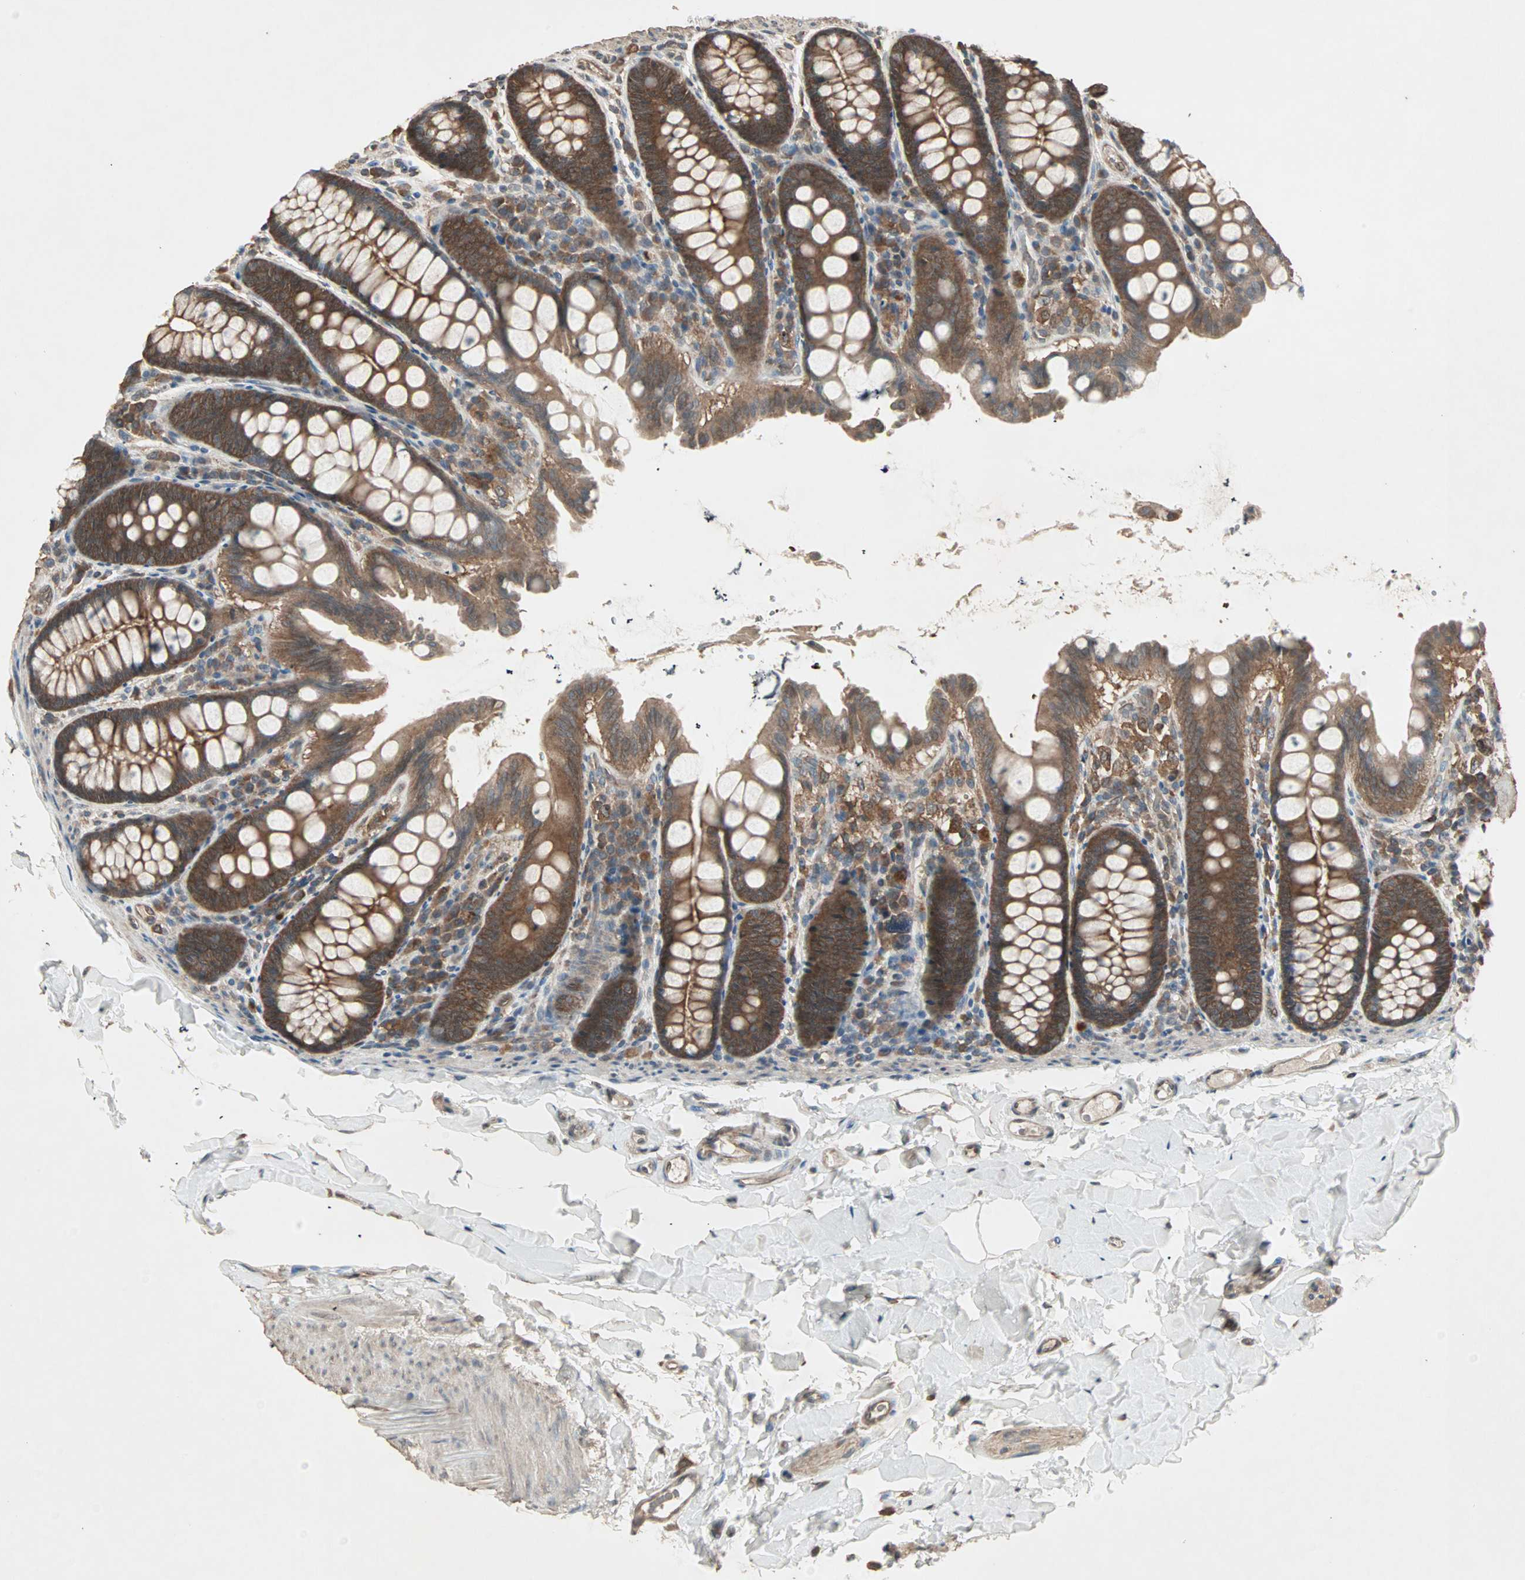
{"staining": {"intensity": "moderate", "quantity": ">75%", "location": "cytoplasmic/membranous"}, "tissue": "colon", "cell_type": "Endothelial cells", "image_type": "normal", "snomed": [{"axis": "morphology", "description": "Normal tissue, NOS"}, {"axis": "topography", "description": "Colon"}], "caption": "Immunohistochemistry (IHC) (DAB (3,3'-diaminobenzidine)) staining of normal colon demonstrates moderate cytoplasmic/membranous protein expression in about >75% of endothelial cells. The protein of interest is shown in brown color, while the nuclei are stained blue.", "gene": "UBAC1", "patient": {"sex": "female", "age": 61}}